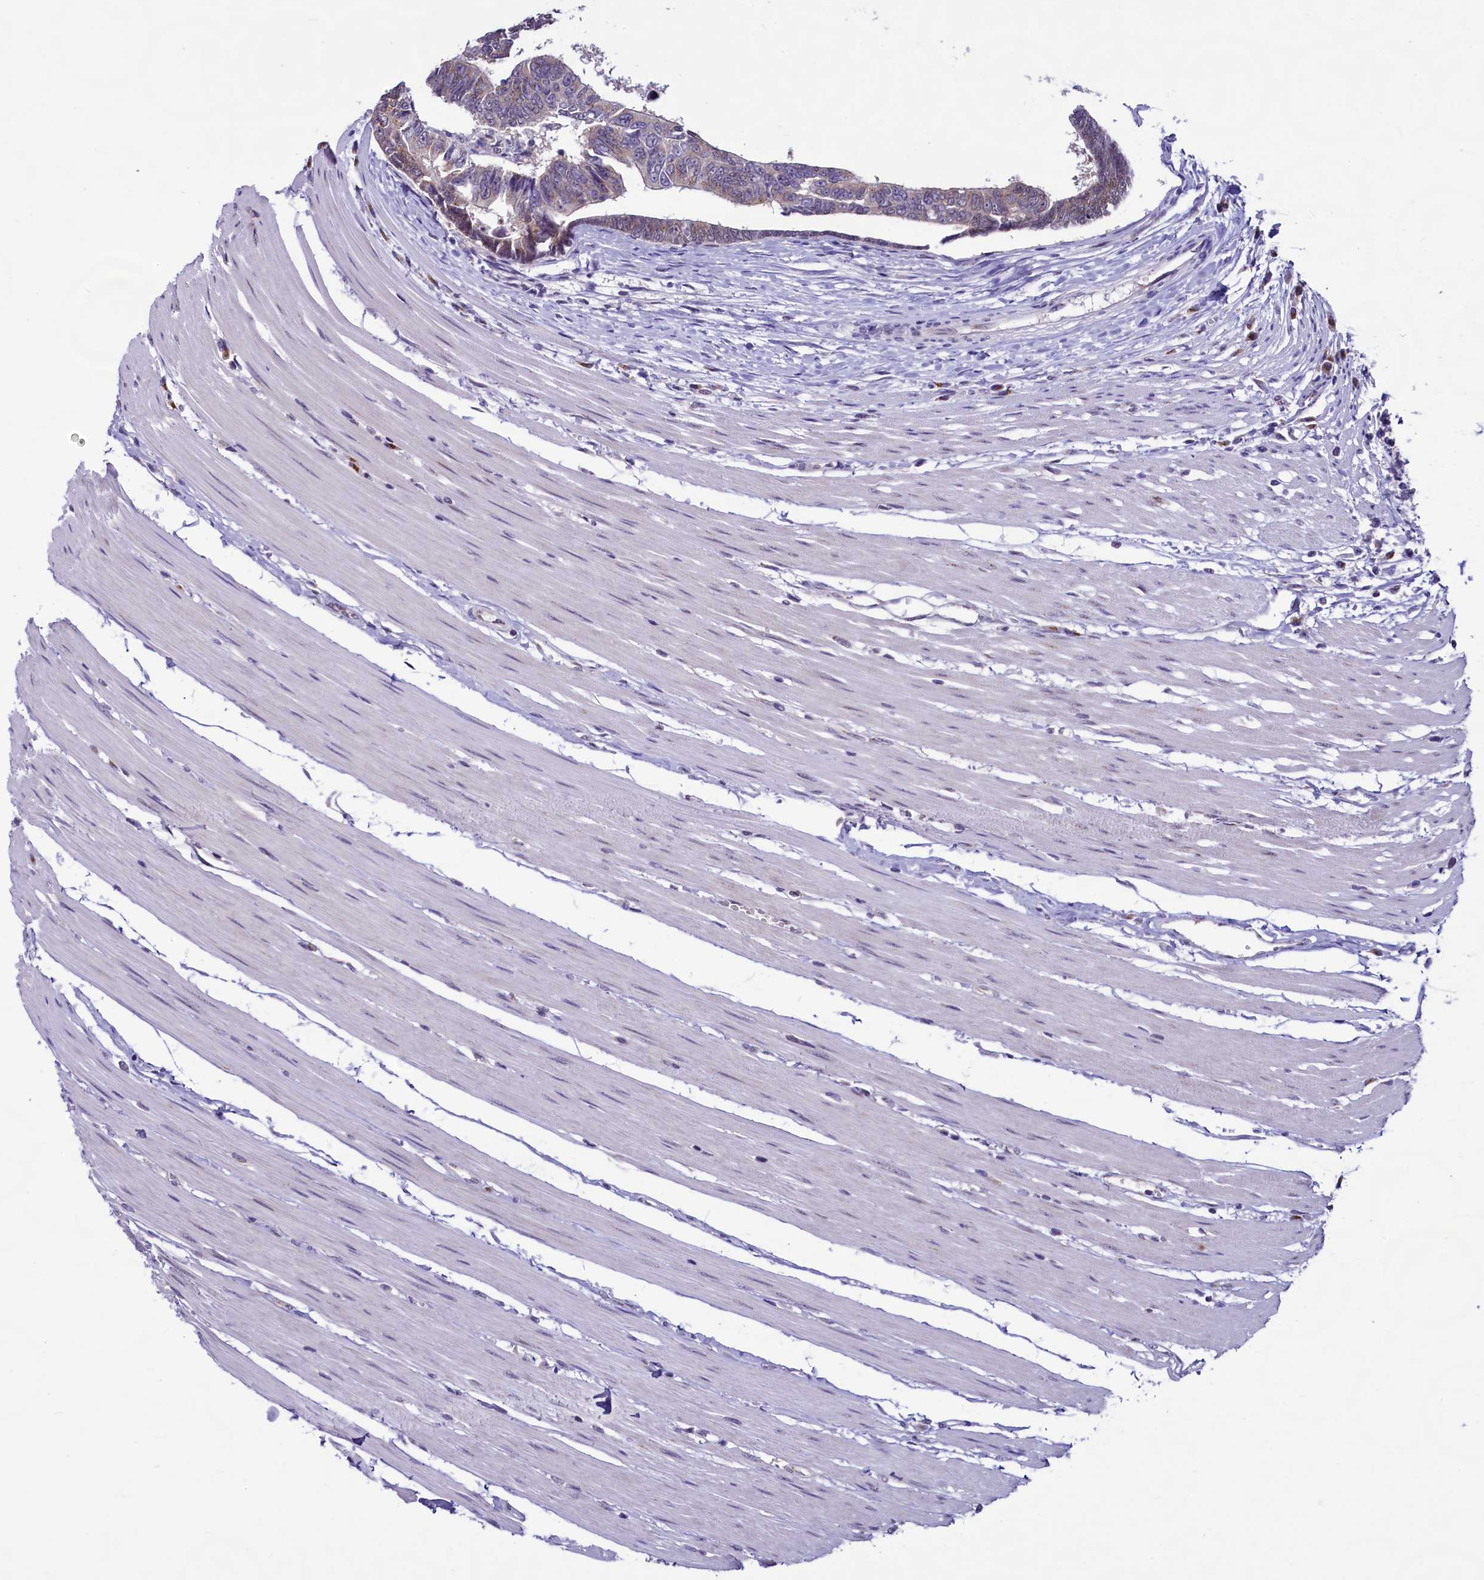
{"staining": {"intensity": "weak", "quantity": "25%-75%", "location": "cytoplasmic/membranous"}, "tissue": "colorectal cancer", "cell_type": "Tumor cells", "image_type": "cancer", "snomed": [{"axis": "morphology", "description": "Adenocarcinoma, NOS"}, {"axis": "topography", "description": "Rectum"}], "caption": "Adenocarcinoma (colorectal) was stained to show a protein in brown. There is low levels of weak cytoplasmic/membranous expression in approximately 25%-75% of tumor cells. The staining is performed using DAB (3,3'-diaminobenzidine) brown chromogen to label protein expression. The nuclei are counter-stained blue using hematoxylin.", "gene": "SEC24C", "patient": {"sex": "female", "age": 65}}